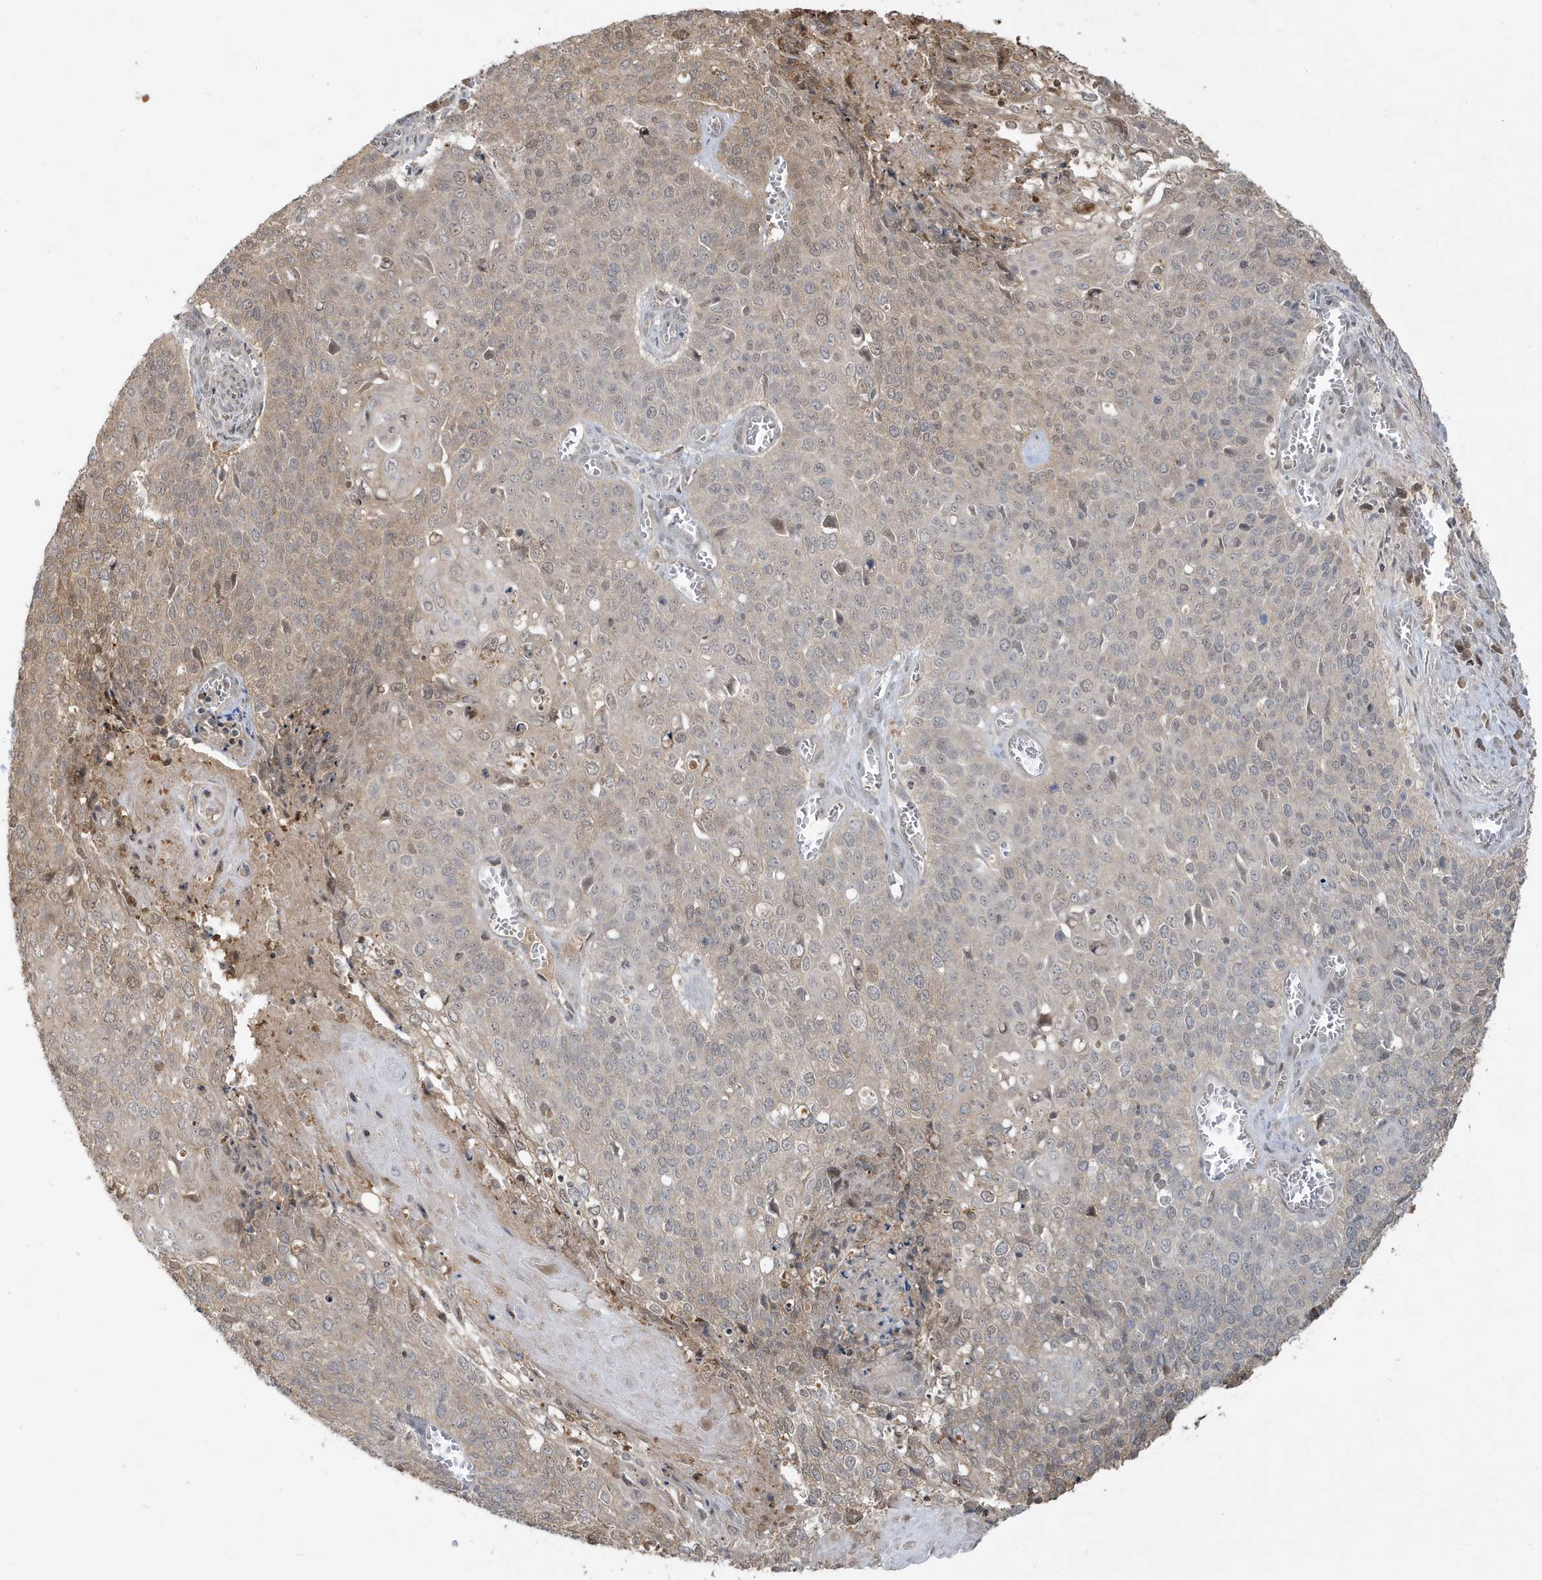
{"staining": {"intensity": "weak", "quantity": "25%-75%", "location": "cytoplasmic/membranous"}, "tissue": "cervical cancer", "cell_type": "Tumor cells", "image_type": "cancer", "snomed": [{"axis": "morphology", "description": "Squamous cell carcinoma, NOS"}, {"axis": "topography", "description": "Cervix"}], "caption": "IHC staining of cervical cancer (squamous cell carcinoma), which demonstrates low levels of weak cytoplasmic/membranous positivity in approximately 25%-75% of tumor cells indicating weak cytoplasmic/membranous protein staining. The staining was performed using DAB (brown) for protein detection and nuclei were counterstained in hematoxylin (blue).", "gene": "PRRT3", "patient": {"sex": "female", "age": 39}}